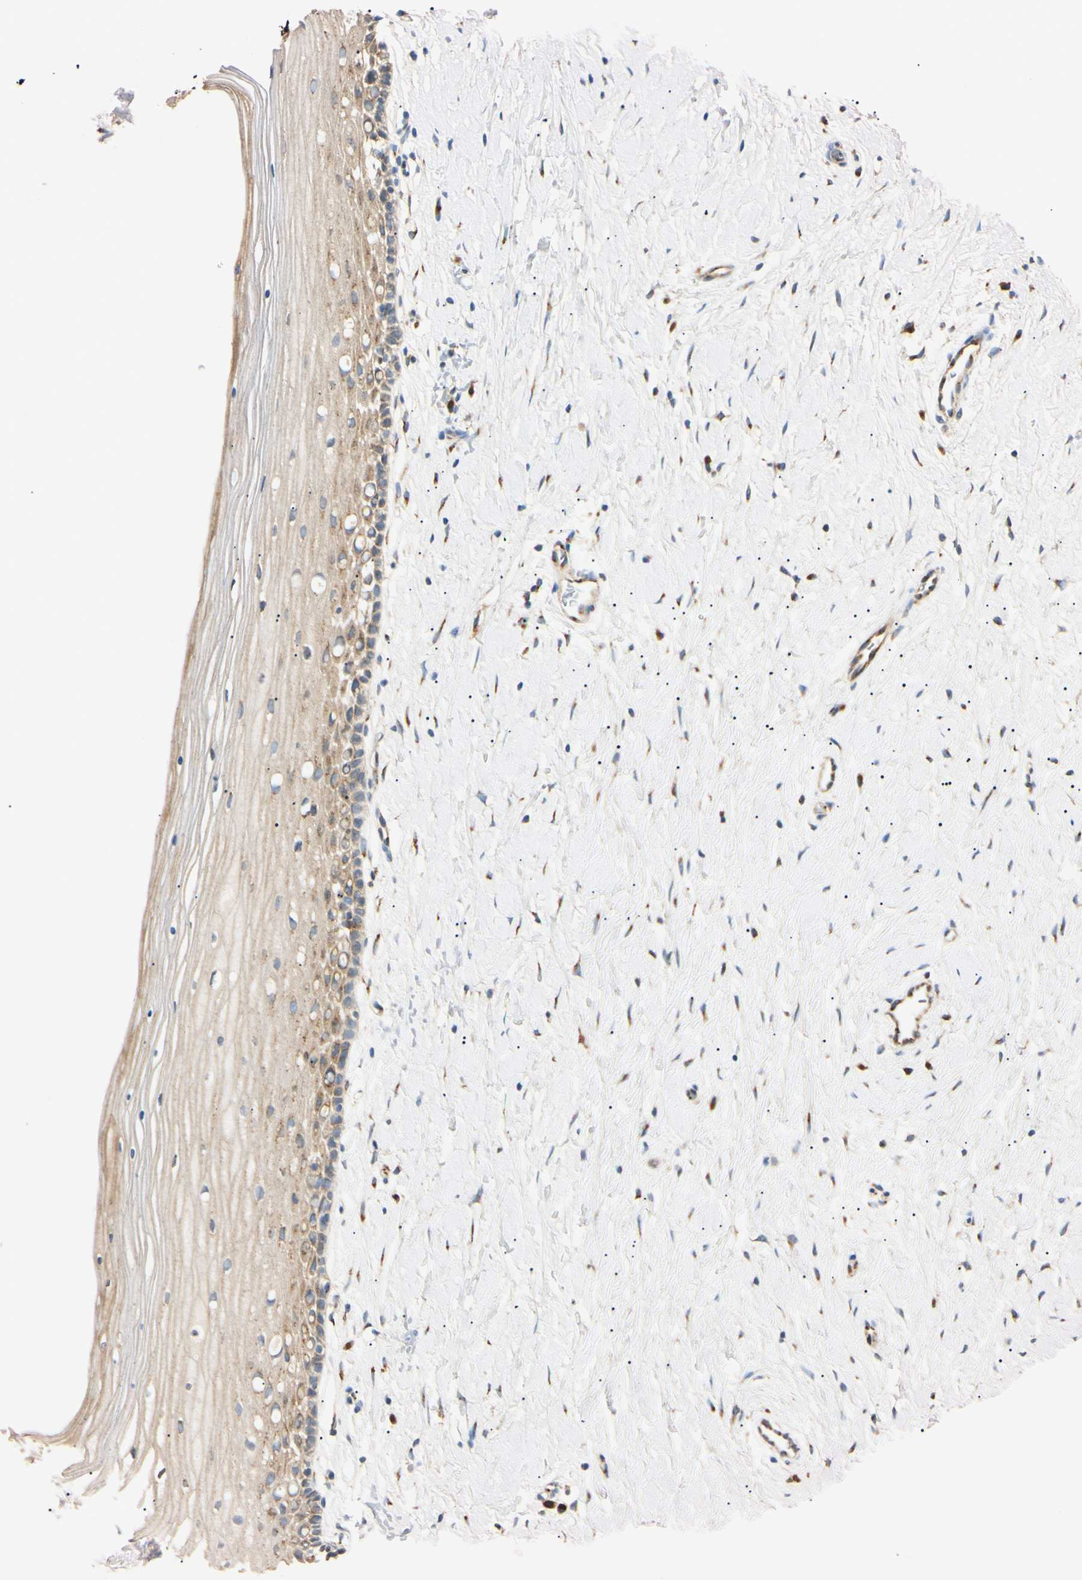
{"staining": {"intensity": "moderate", "quantity": ">75%", "location": "cytoplasmic/membranous"}, "tissue": "cervix", "cell_type": "Glandular cells", "image_type": "normal", "snomed": [{"axis": "morphology", "description": "Normal tissue, NOS"}, {"axis": "topography", "description": "Cervix"}], "caption": "DAB immunohistochemical staining of benign cervix demonstrates moderate cytoplasmic/membranous protein expression in about >75% of glandular cells. (DAB (3,3'-diaminobenzidine) = brown stain, brightfield microscopy at high magnification).", "gene": "IER3IP1", "patient": {"sex": "female", "age": 39}}